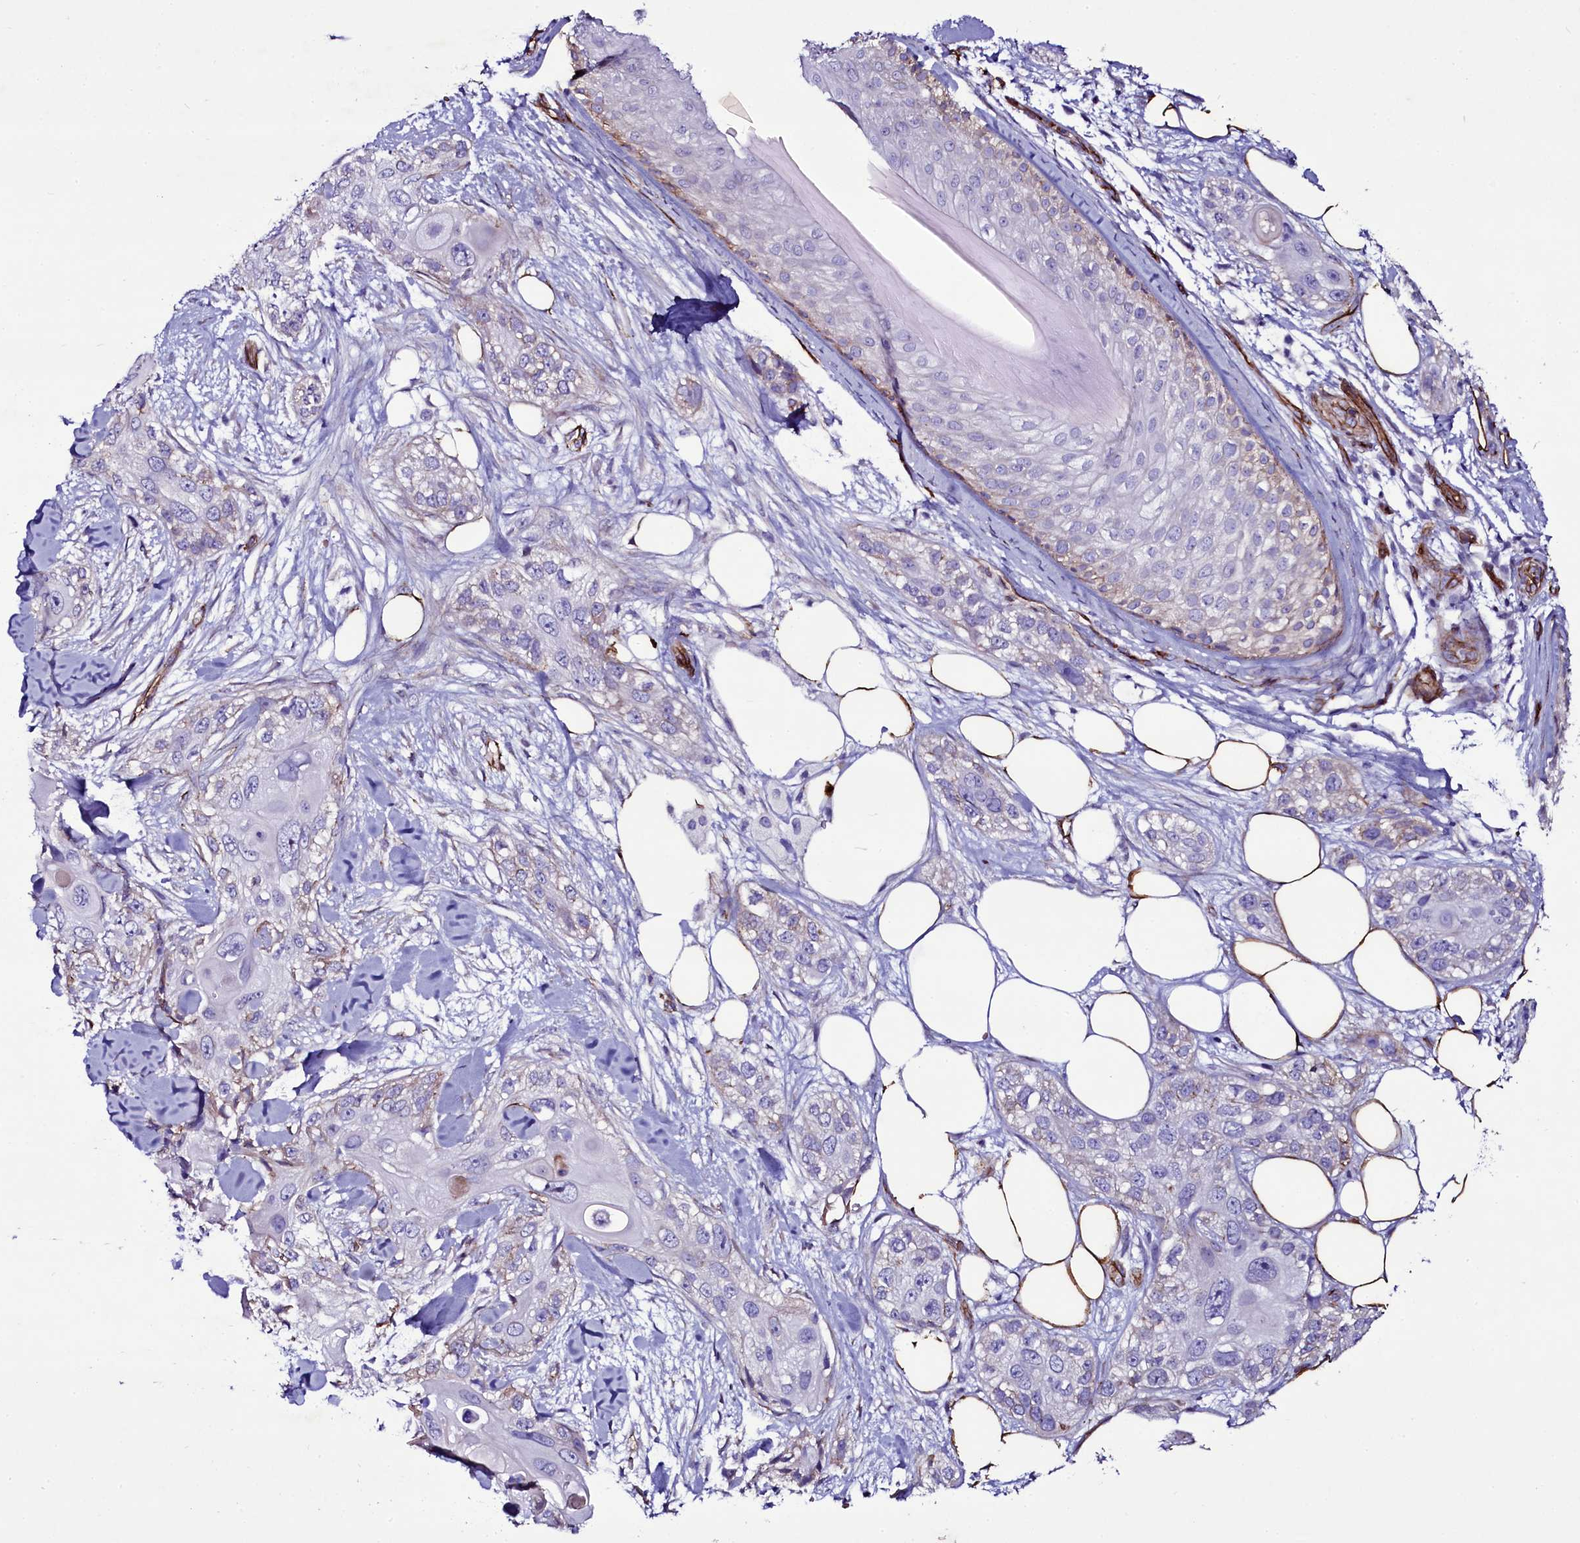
{"staining": {"intensity": "negative", "quantity": "none", "location": "none"}, "tissue": "skin cancer", "cell_type": "Tumor cells", "image_type": "cancer", "snomed": [{"axis": "morphology", "description": "Normal tissue, NOS"}, {"axis": "morphology", "description": "Squamous cell carcinoma, NOS"}, {"axis": "topography", "description": "Skin"}], "caption": "The micrograph exhibits no staining of tumor cells in squamous cell carcinoma (skin).", "gene": "MEX3C", "patient": {"sex": "male", "age": 72}}